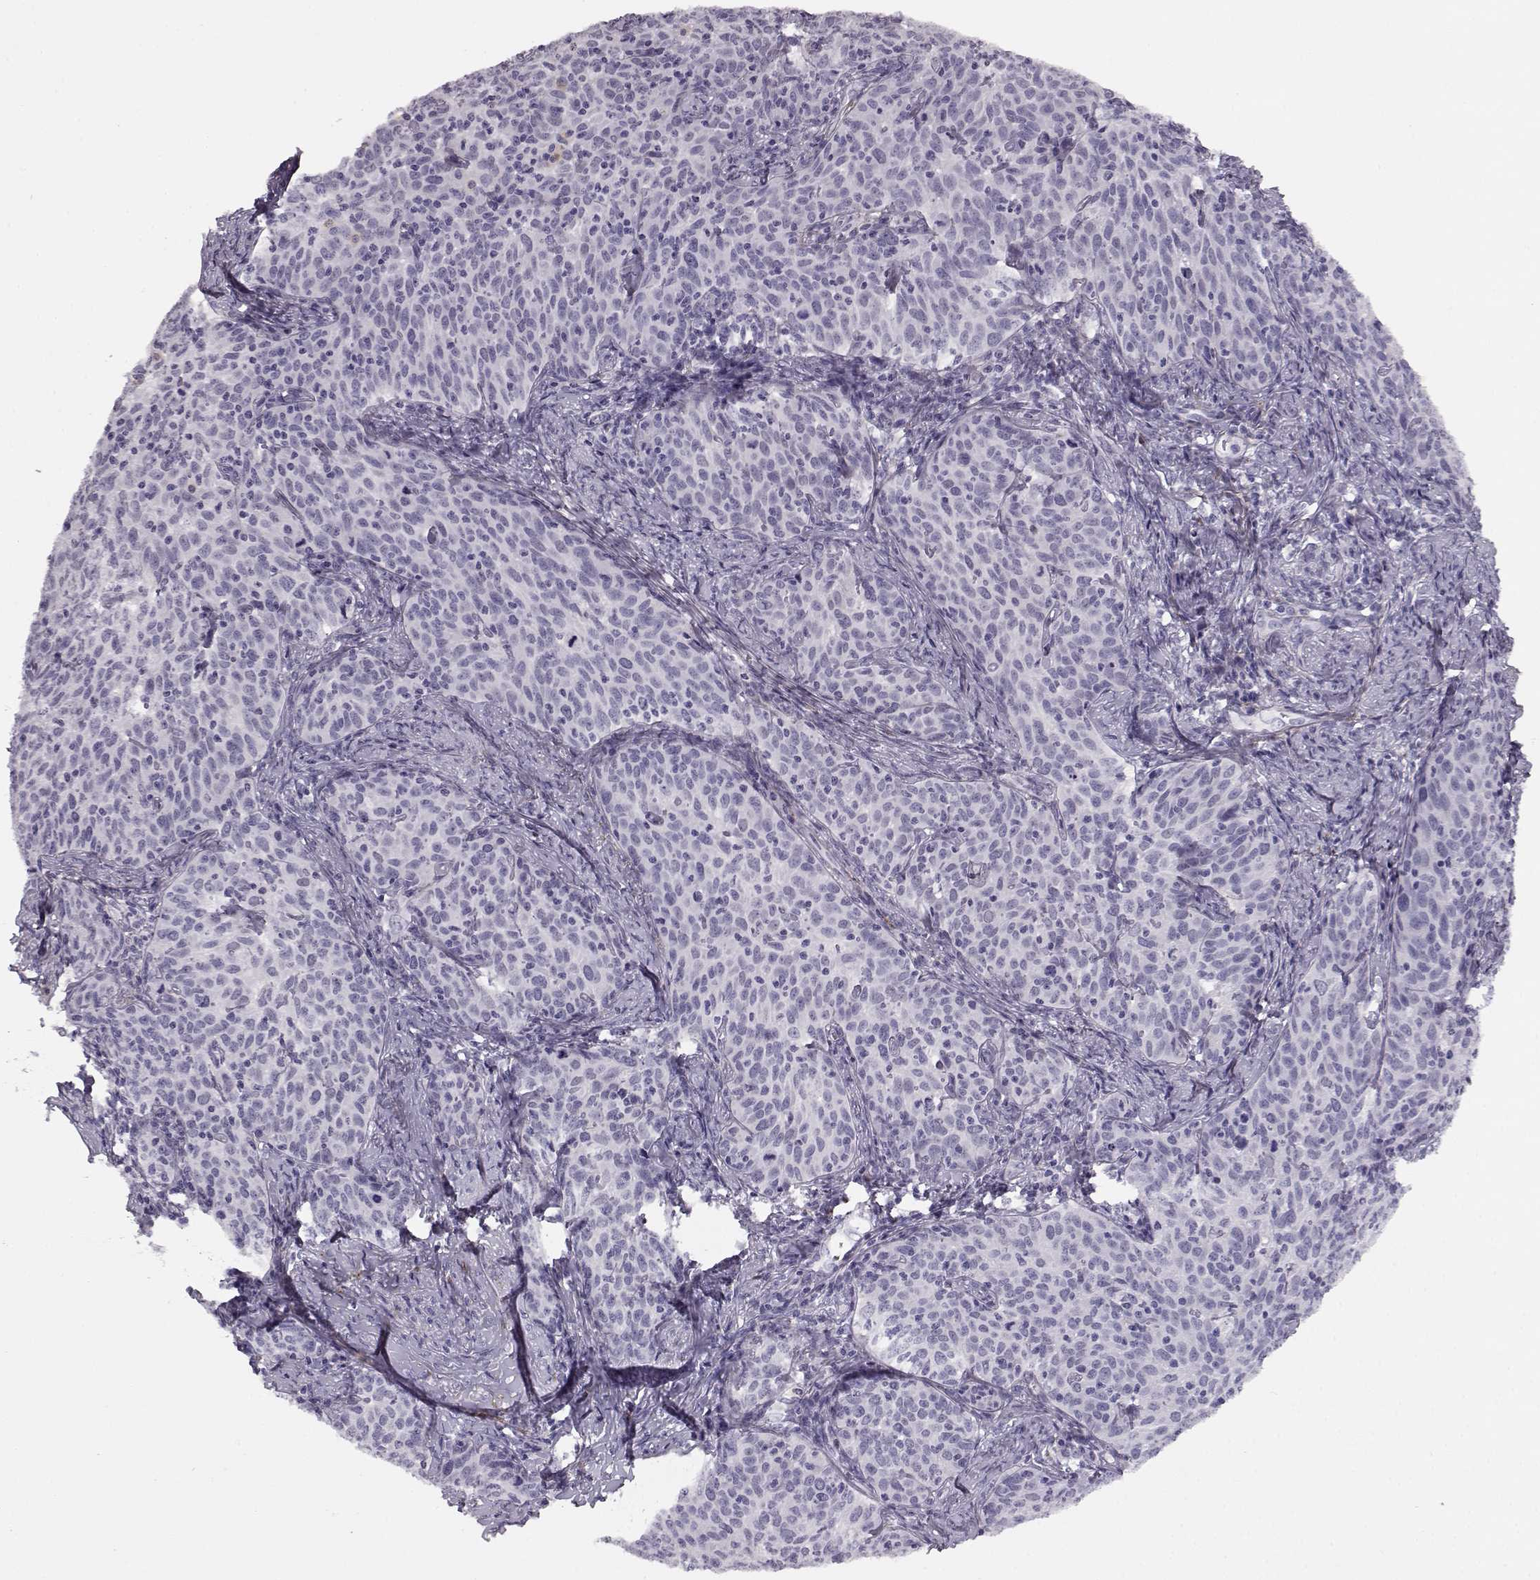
{"staining": {"intensity": "negative", "quantity": "none", "location": "none"}, "tissue": "cervical cancer", "cell_type": "Tumor cells", "image_type": "cancer", "snomed": [{"axis": "morphology", "description": "Squamous cell carcinoma, NOS"}, {"axis": "topography", "description": "Cervix"}], "caption": "IHC image of neoplastic tissue: human squamous cell carcinoma (cervical) stained with DAB demonstrates no significant protein positivity in tumor cells. (DAB (3,3'-diaminobenzidine) immunohistochemistry, high magnification).", "gene": "TRIM69", "patient": {"sex": "female", "age": 62}}